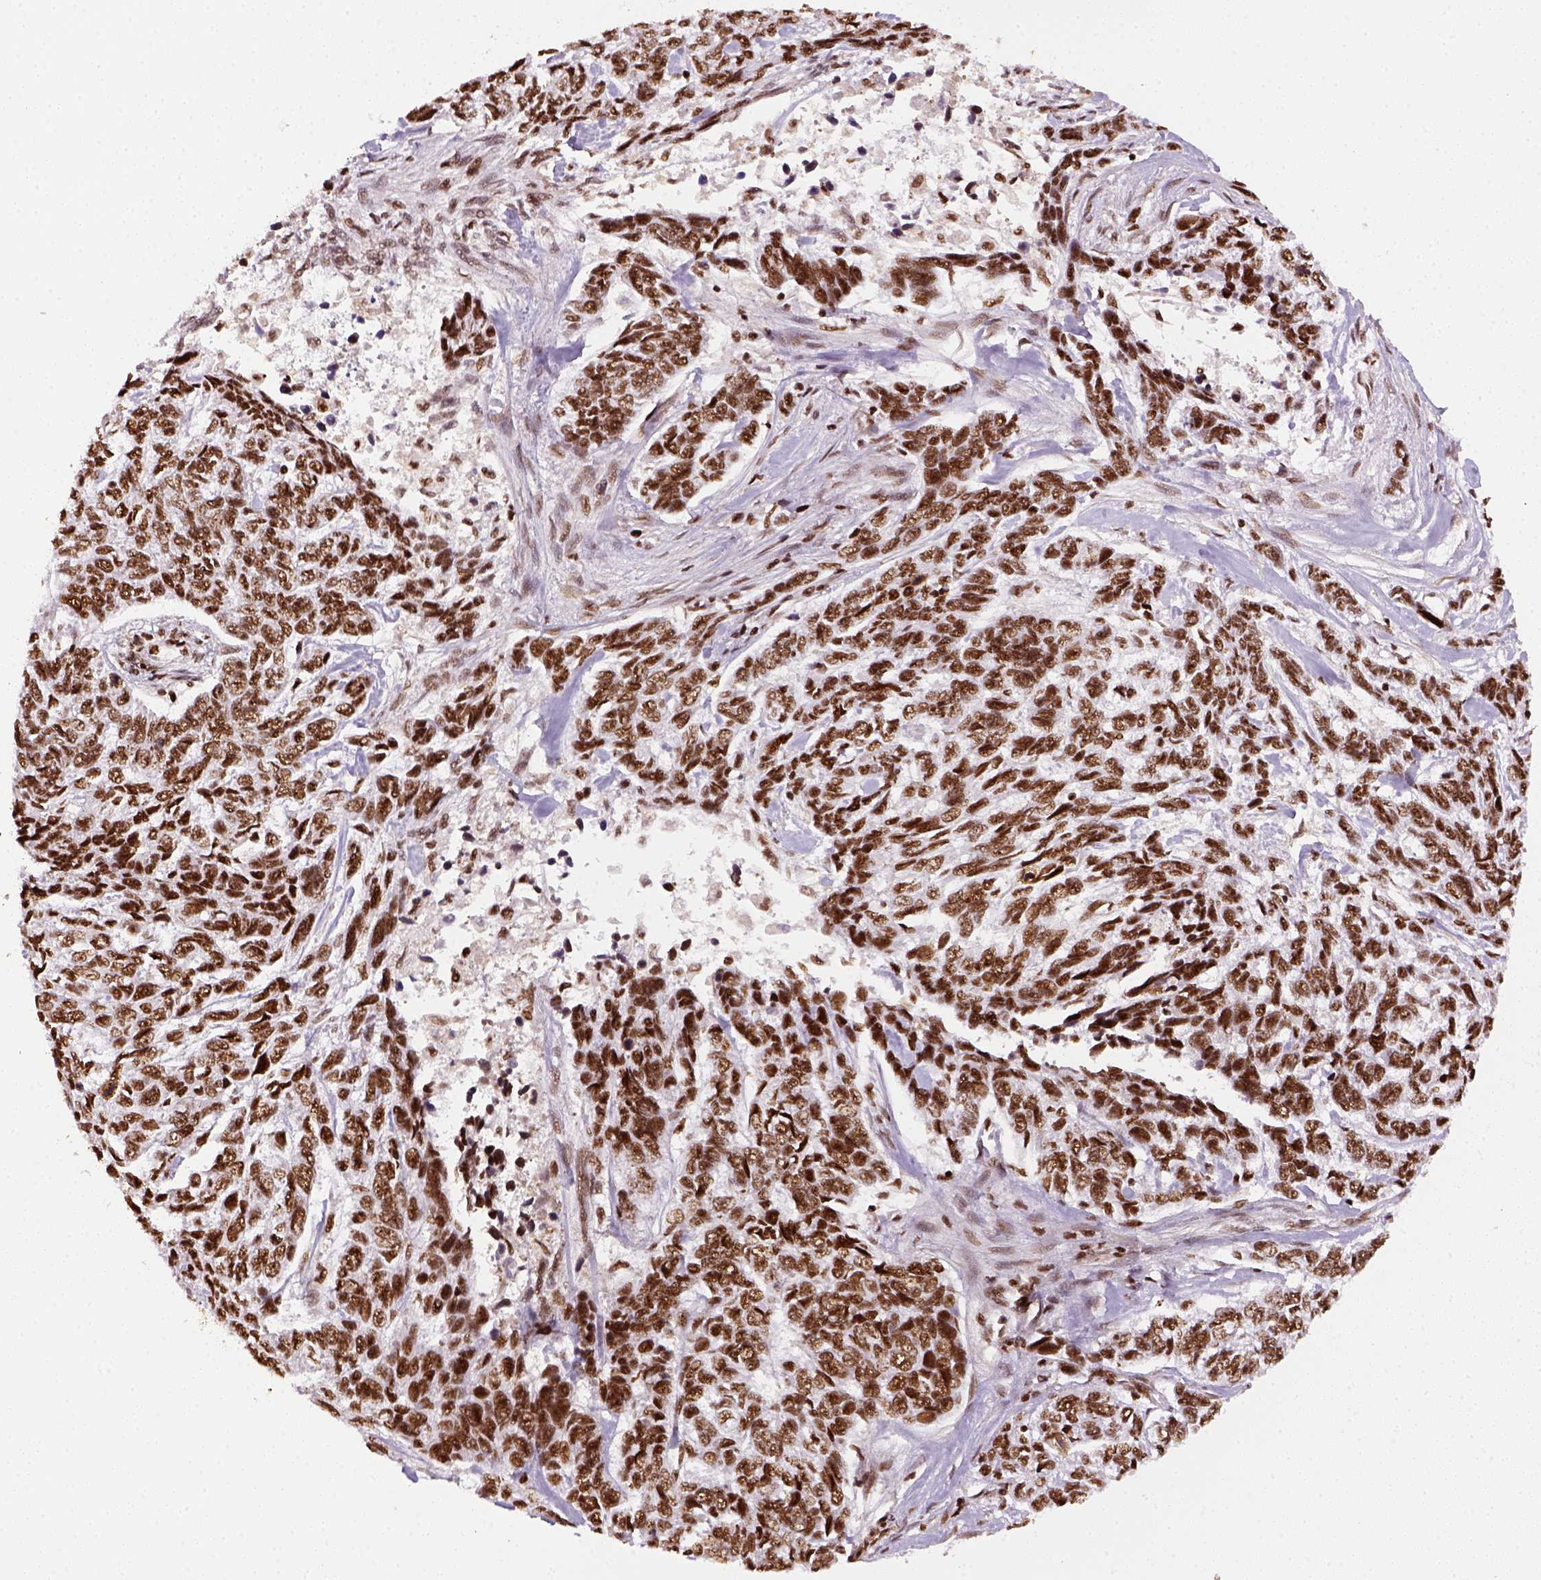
{"staining": {"intensity": "strong", "quantity": ">75%", "location": "nuclear"}, "tissue": "skin cancer", "cell_type": "Tumor cells", "image_type": "cancer", "snomed": [{"axis": "morphology", "description": "Basal cell carcinoma"}, {"axis": "topography", "description": "Skin"}], "caption": "Brown immunohistochemical staining in basal cell carcinoma (skin) exhibits strong nuclear positivity in approximately >75% of tumor cells. (Brightfield microscopy of DAB IHC at high magnification).", "gene": "CCAR1", "patient": {"sex": "female", "age": 65}}